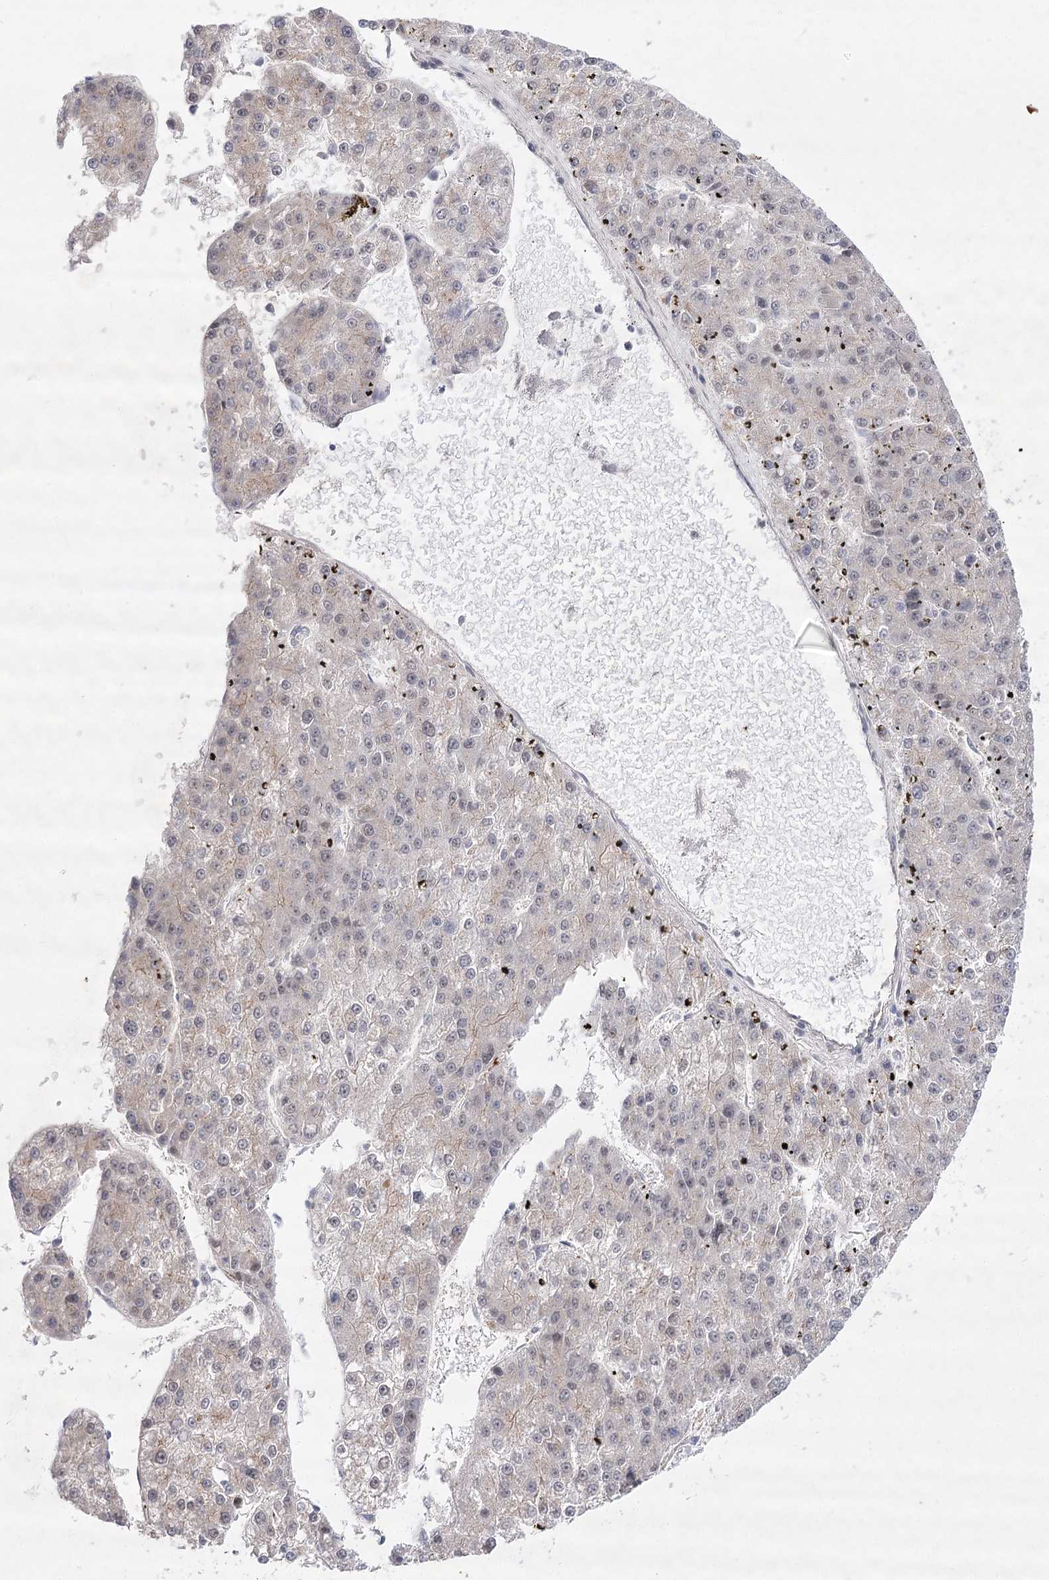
{"staining": {"intensity": "negative", "quantity": "none", "location": "none"}, "tissue": "liver cancer", "cell_type": "Tumor cells", "image_type": "cancer", "snomed": [{"axis": "morphology", "description": "Carcinoma, Hepatocellular, NOS"}, {"axis": "topography", "description": "Liver"}], "caption": "Immunohistochemical staining of liver cancer (hepatocellular carcinoma) demonstrates no significant staining in tumor cells.", "gene": "ARHGAP32", "patient": {"sex": "female", "age": 73}}